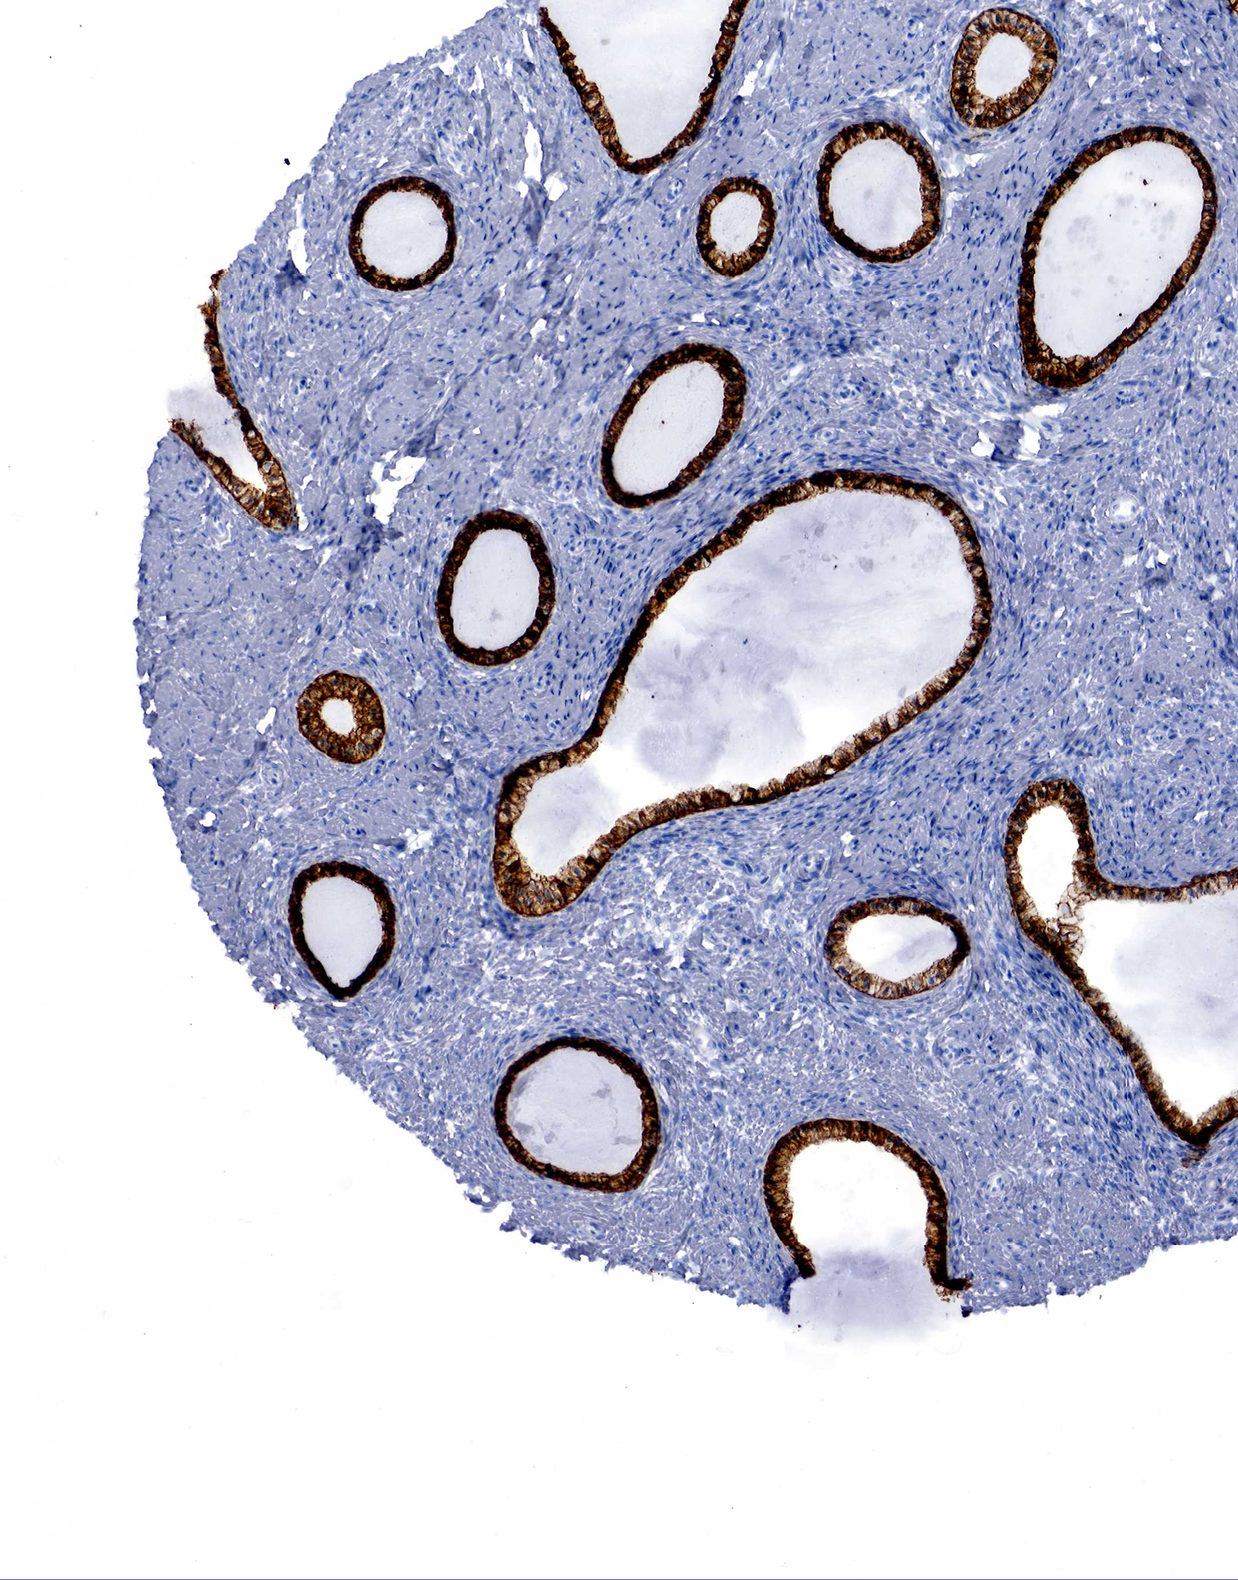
{"staining": {"intensity": "strong", "quantity": ">75%", "location": "cytoplasmic/membranous"}, "tissue": "cervix", "cell_type": "Glandular cells", "image_type": "normal", "snomed": [{"axis": "morphology", "description": "Normal tissue, NOS"}, {"axis": "topography", "description": "Cervix"}], "caption": "Immunohistochemistry micrograph of normal cervix stained for a protein (brown), which demonstrates high levels of strong cytoplasmic/membranous staining in approximately >75% of glandular cells.", "gene": "KRT19", "patient": {"sex": "female", "age": 70}}